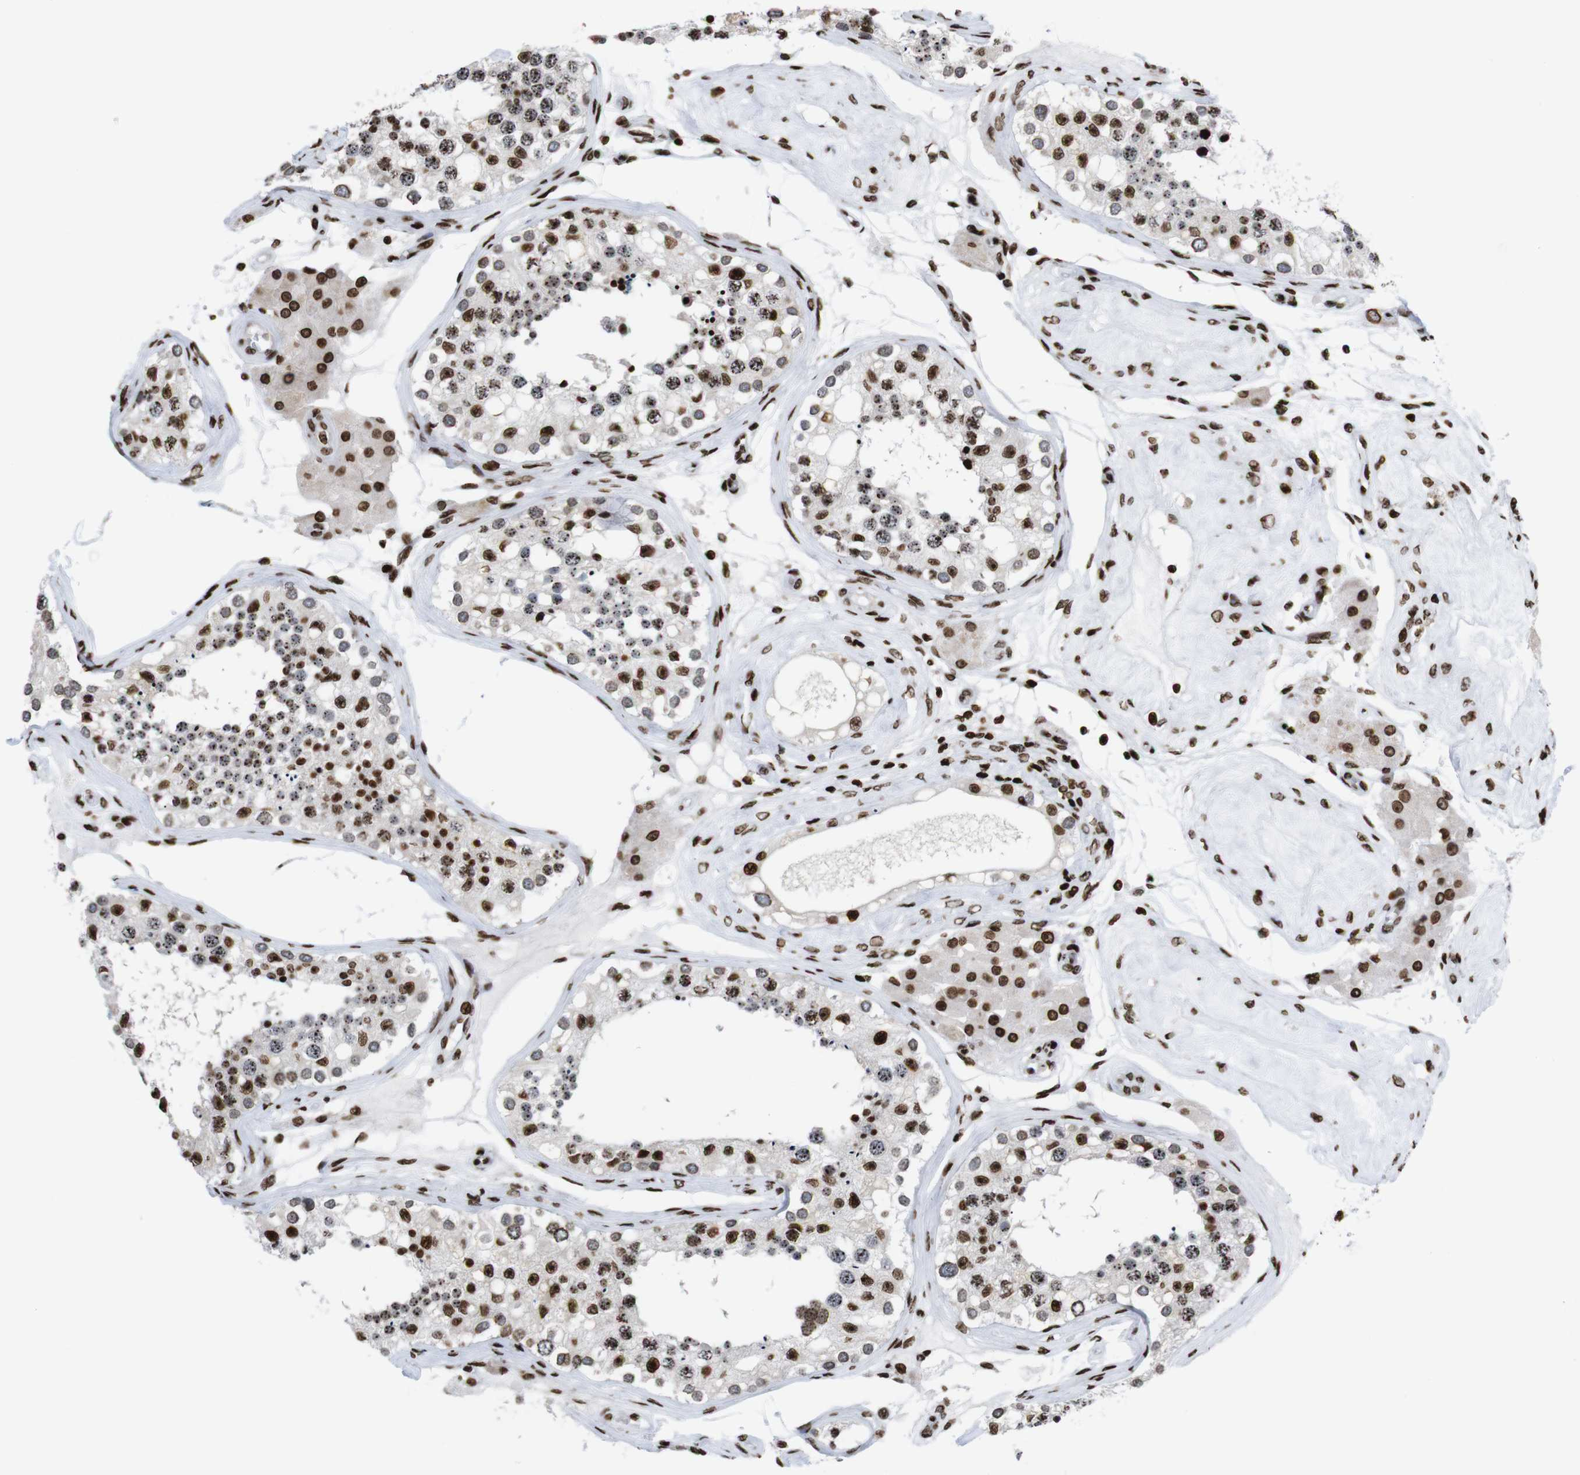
{"staining": {"intensity": "strong", "quantity": ">75%", "location": "nuclear"}, "tissue": "testis", "cell_type": "Cells in seminiferous ducts", "image_type": "normal", "snomed": [{"axis": "morphology", "description": "Normal tissue, NOS"}, {"axis": "topography", "description": "Testis"}], "caption": "Protein staining of unremarkable testis exhibits strong nuclear positivity in about >75% of cells in seminiferous ducts.", "gene": "H1", "patient": {"sex": "male", "age": 68}}